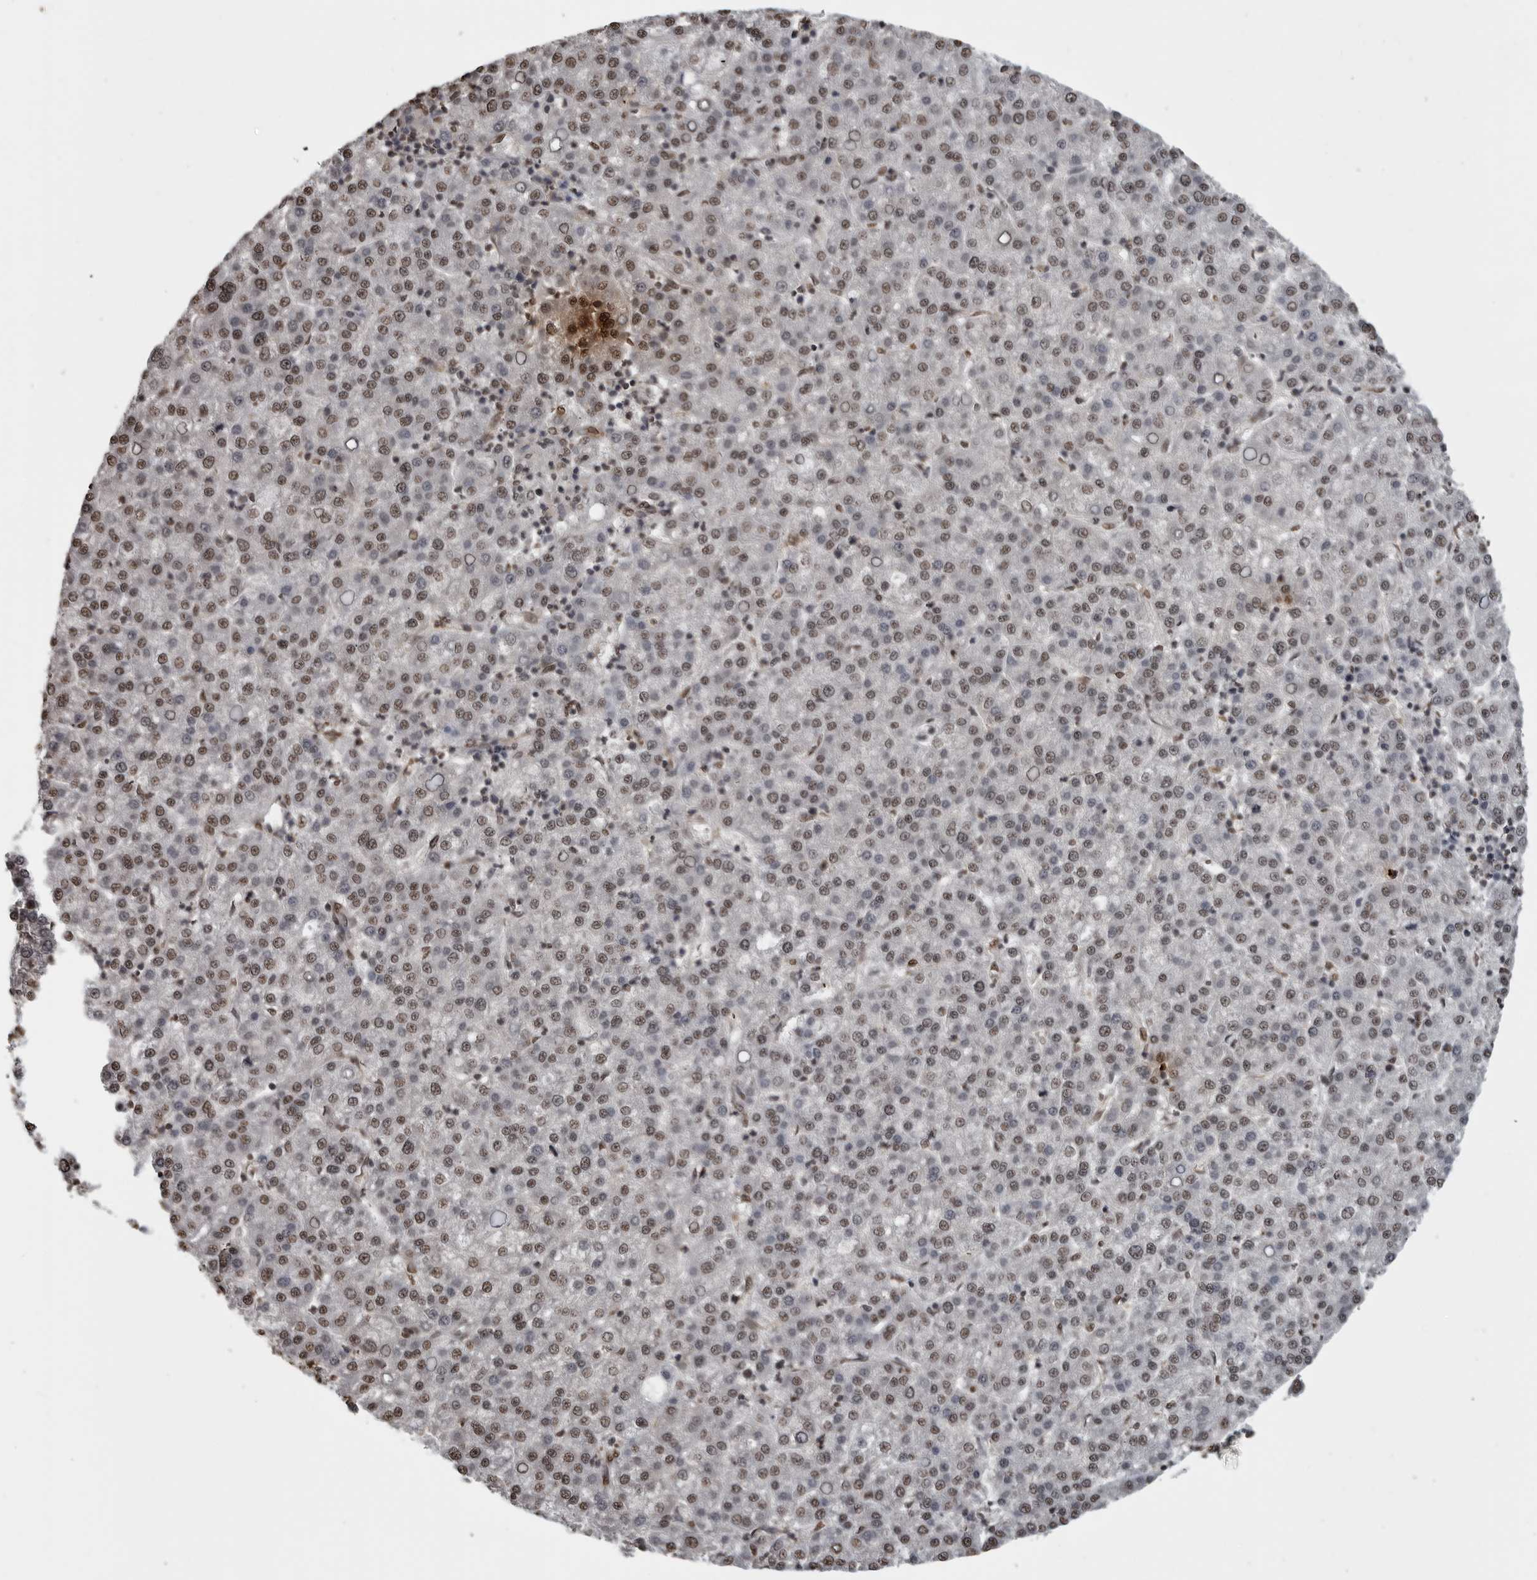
{"staining": {"intensity": "weak", "quantity": ">75%", "location": "nuclear"}, "tissue": "liver cancer", "cell_type": "Tumor cells", "image_type": "cancer", "snomed": [{"axis": "morphology", "description": "Carcinoma, Hepatocellular, NOS"}, {"axis": "topography", "description": "Liver"}], "caption": "The image demonstrates a brown stain indicating the presence of a protein in the nuclear of tumor cells in hepatocellular carcinoma (liver). (IHC, brightfield microscopy, high magnification).", "gene": "SMAD2", "patient": {"sex": "female", "age": 58}}